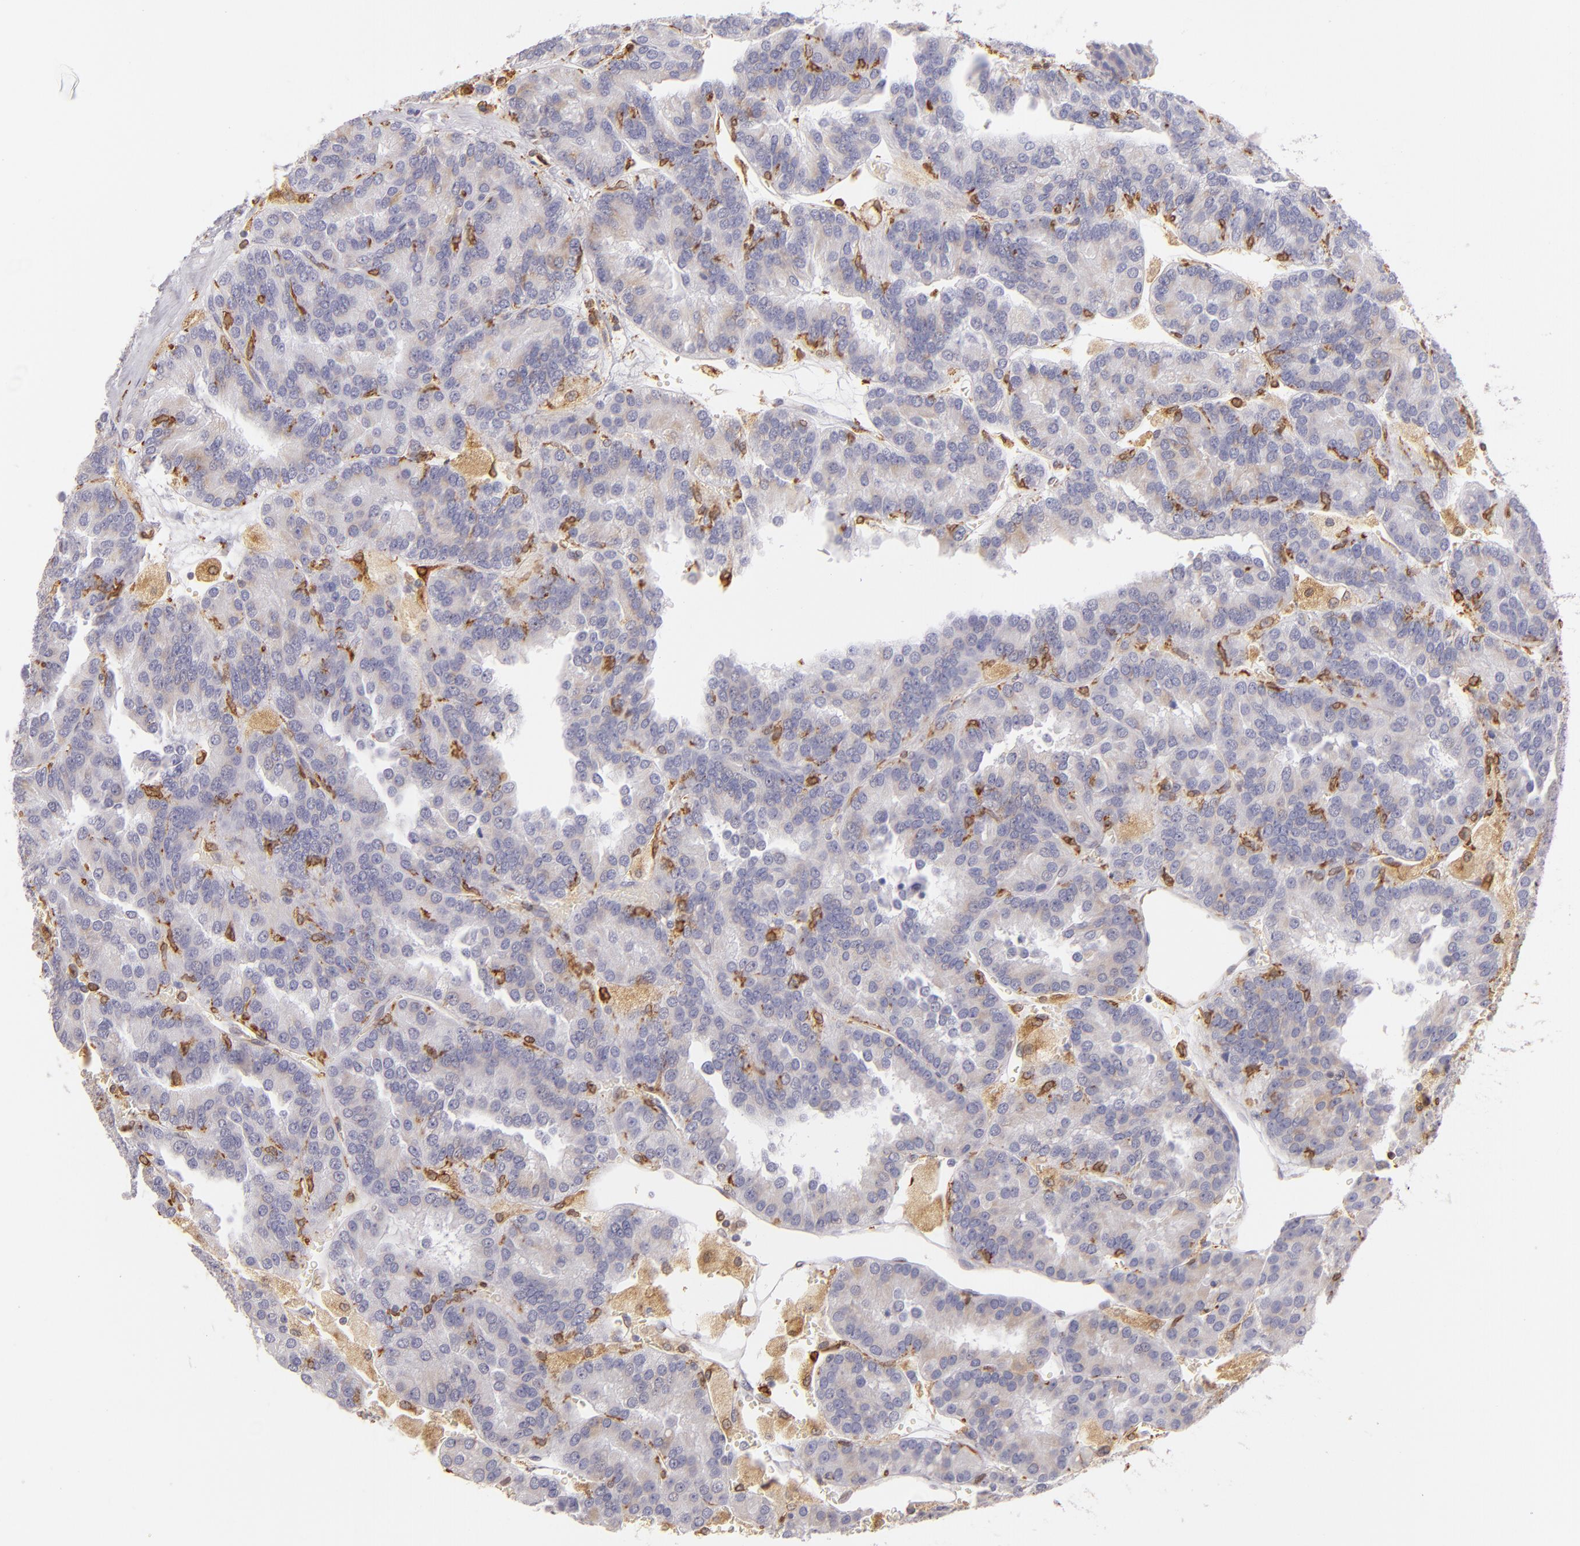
{"staining": {"intensity": "moderate", "quantity": "<25%", "location": "cytoplasmic/membranous"}, "tissue": "renal cancer", "cell_type": "Tumor cells", "image_type": "cancer", "snomed": [{"axis": "morphology", "description": "Adenocarcinoma, NOS"}, {"axis": "topography", "description": "Kidney"}], "caption": "Protein positivity by immunohistochemistry exhibits moderate cytoplasmic/membranous staining in approximately <25% of tumor cells in adenocarcinoma (renal).", "gene": "CD74", "patient": {"sex": "male", "age": 46}}